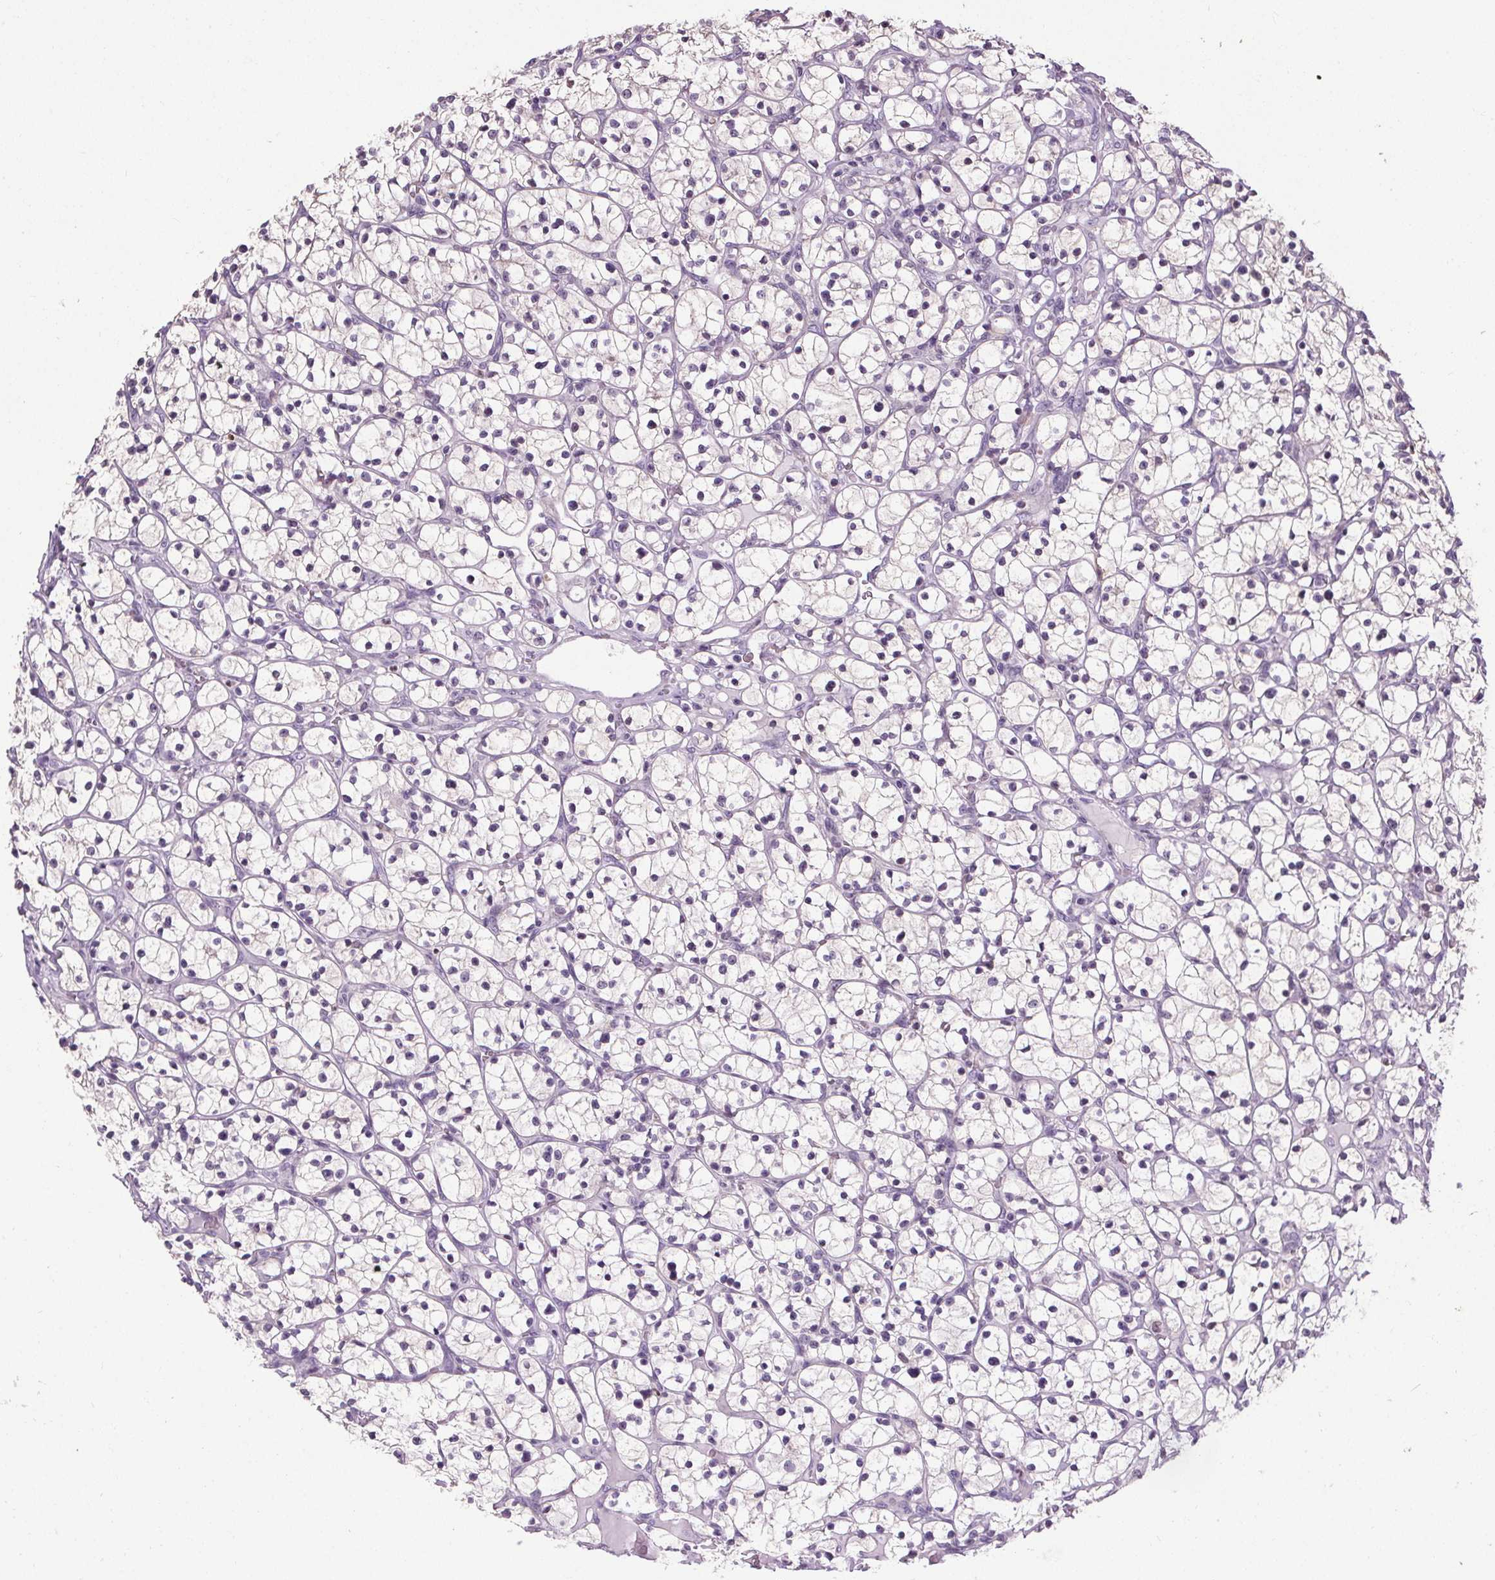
{"staining": {"intensity": "negative", "quantity": "none", "location": "none"}, "tissue": "renal cancer", "cell_type": "Tumor cells", "image_type": "cancer", "snomed": [{"axis": "morphology", "description": "Adenocarcinoma, NOS"}, {"axis": "topography", "description": "Kidney"}], "caption": "This is an immunohistochemistry (IHC) image of adenocarcinoma (renal). There is no positivity in tumor cells.", "gene": "TMEM240", "patient": {"sex": "female", "age": 64}}